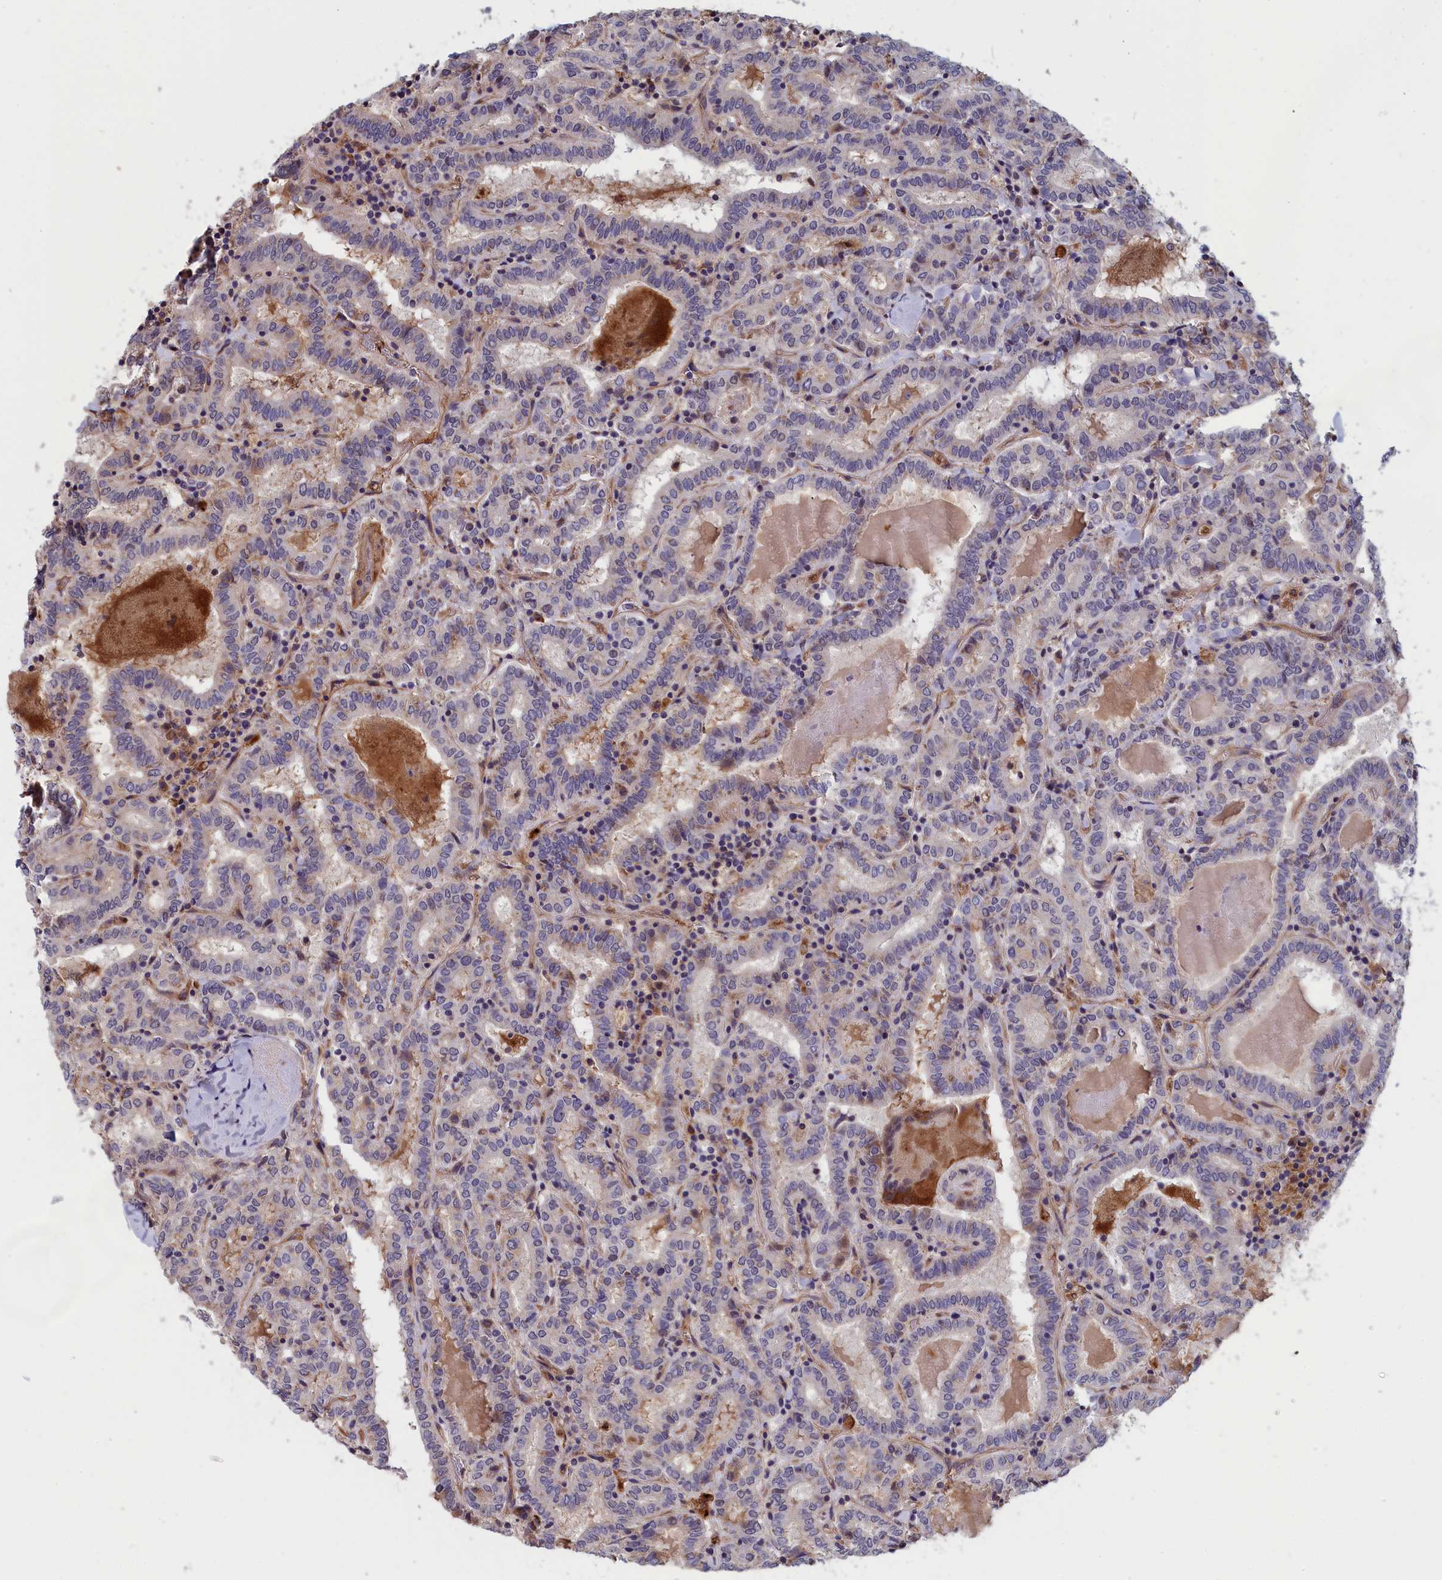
{"staining": {"intensity": "weak", "quantity": "25%-75%", "location": "cytoplasmic/membranous"}, "tissue": "thyroid cancer", "cell_type": "Tumor cells", "image_type": "cancer", "snomed": [{"axis": "morphology", "description": "Papillary adenocarcinoma, NOS"}, {"axis": "topography", "description": "Thyroid gland"}], "caption": "An immunohistochemistry (IHC) histopathology image of neoplastic tissue is shown. Protein staining in brown shows weak cytoplasmic/membranous positivity in thyroid cancer within tumor cells.", "gene": "EPB41L4B", "patient": {"sex": "female", "age": 72}}